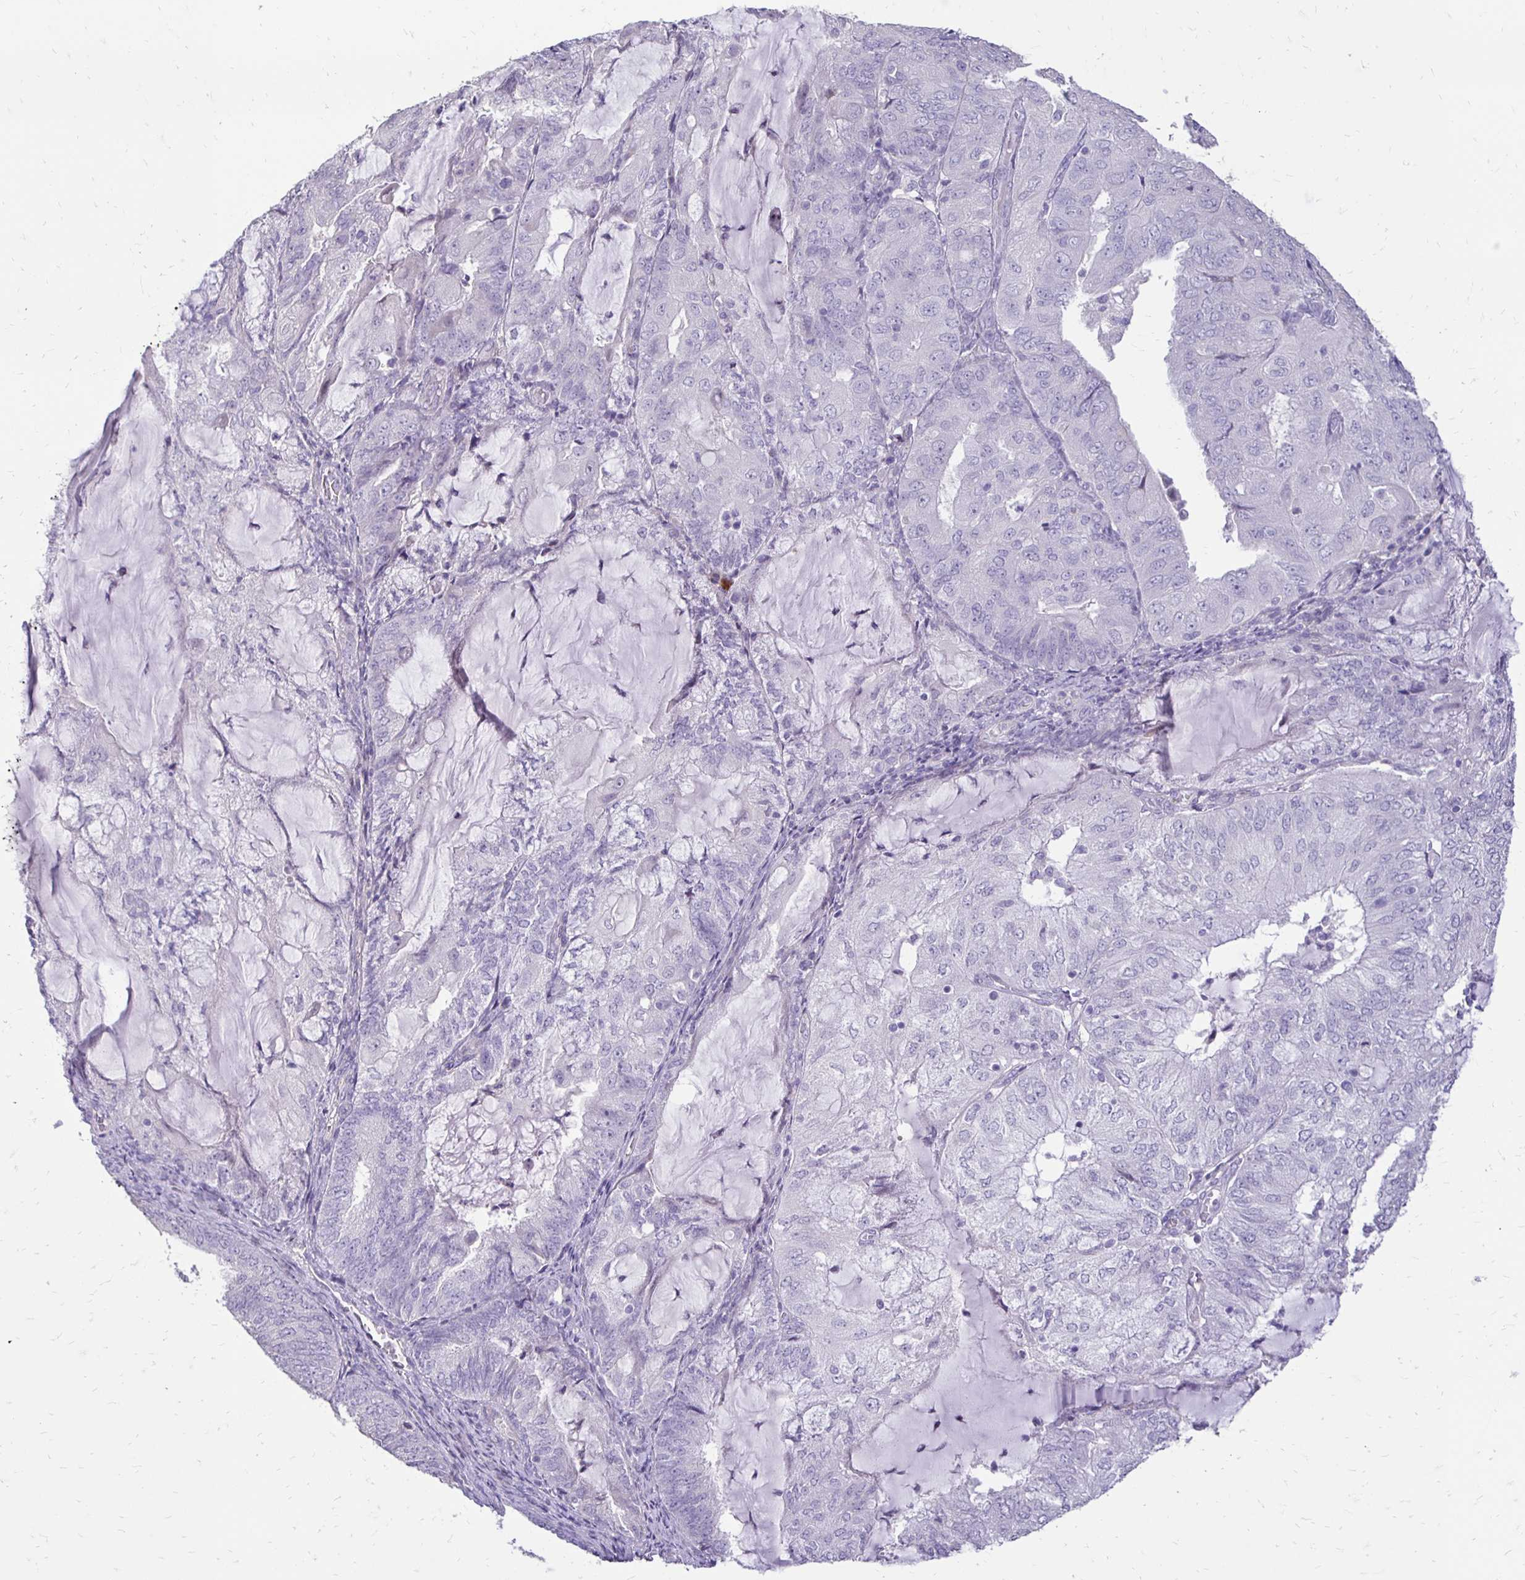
{"staining": {"intensity": "negative", "quantity": "none", "location": "none"}, "tissue": "endometrial cancer", "cell_type": "Tumor cells", "image_type": "cancer", "snomed": [{"axis": "morphology", "description": "Adenocarcinoma, NOS"}, {"axis": "topography", "description": "Endometrium"}], "caption": "An IHC photomicrograph of endometrial cancer is shown. There is no staining in tumor cells of endometrial cancer.", "gene": "GAS2", "patient": {"sex": "female", "age": 81}}